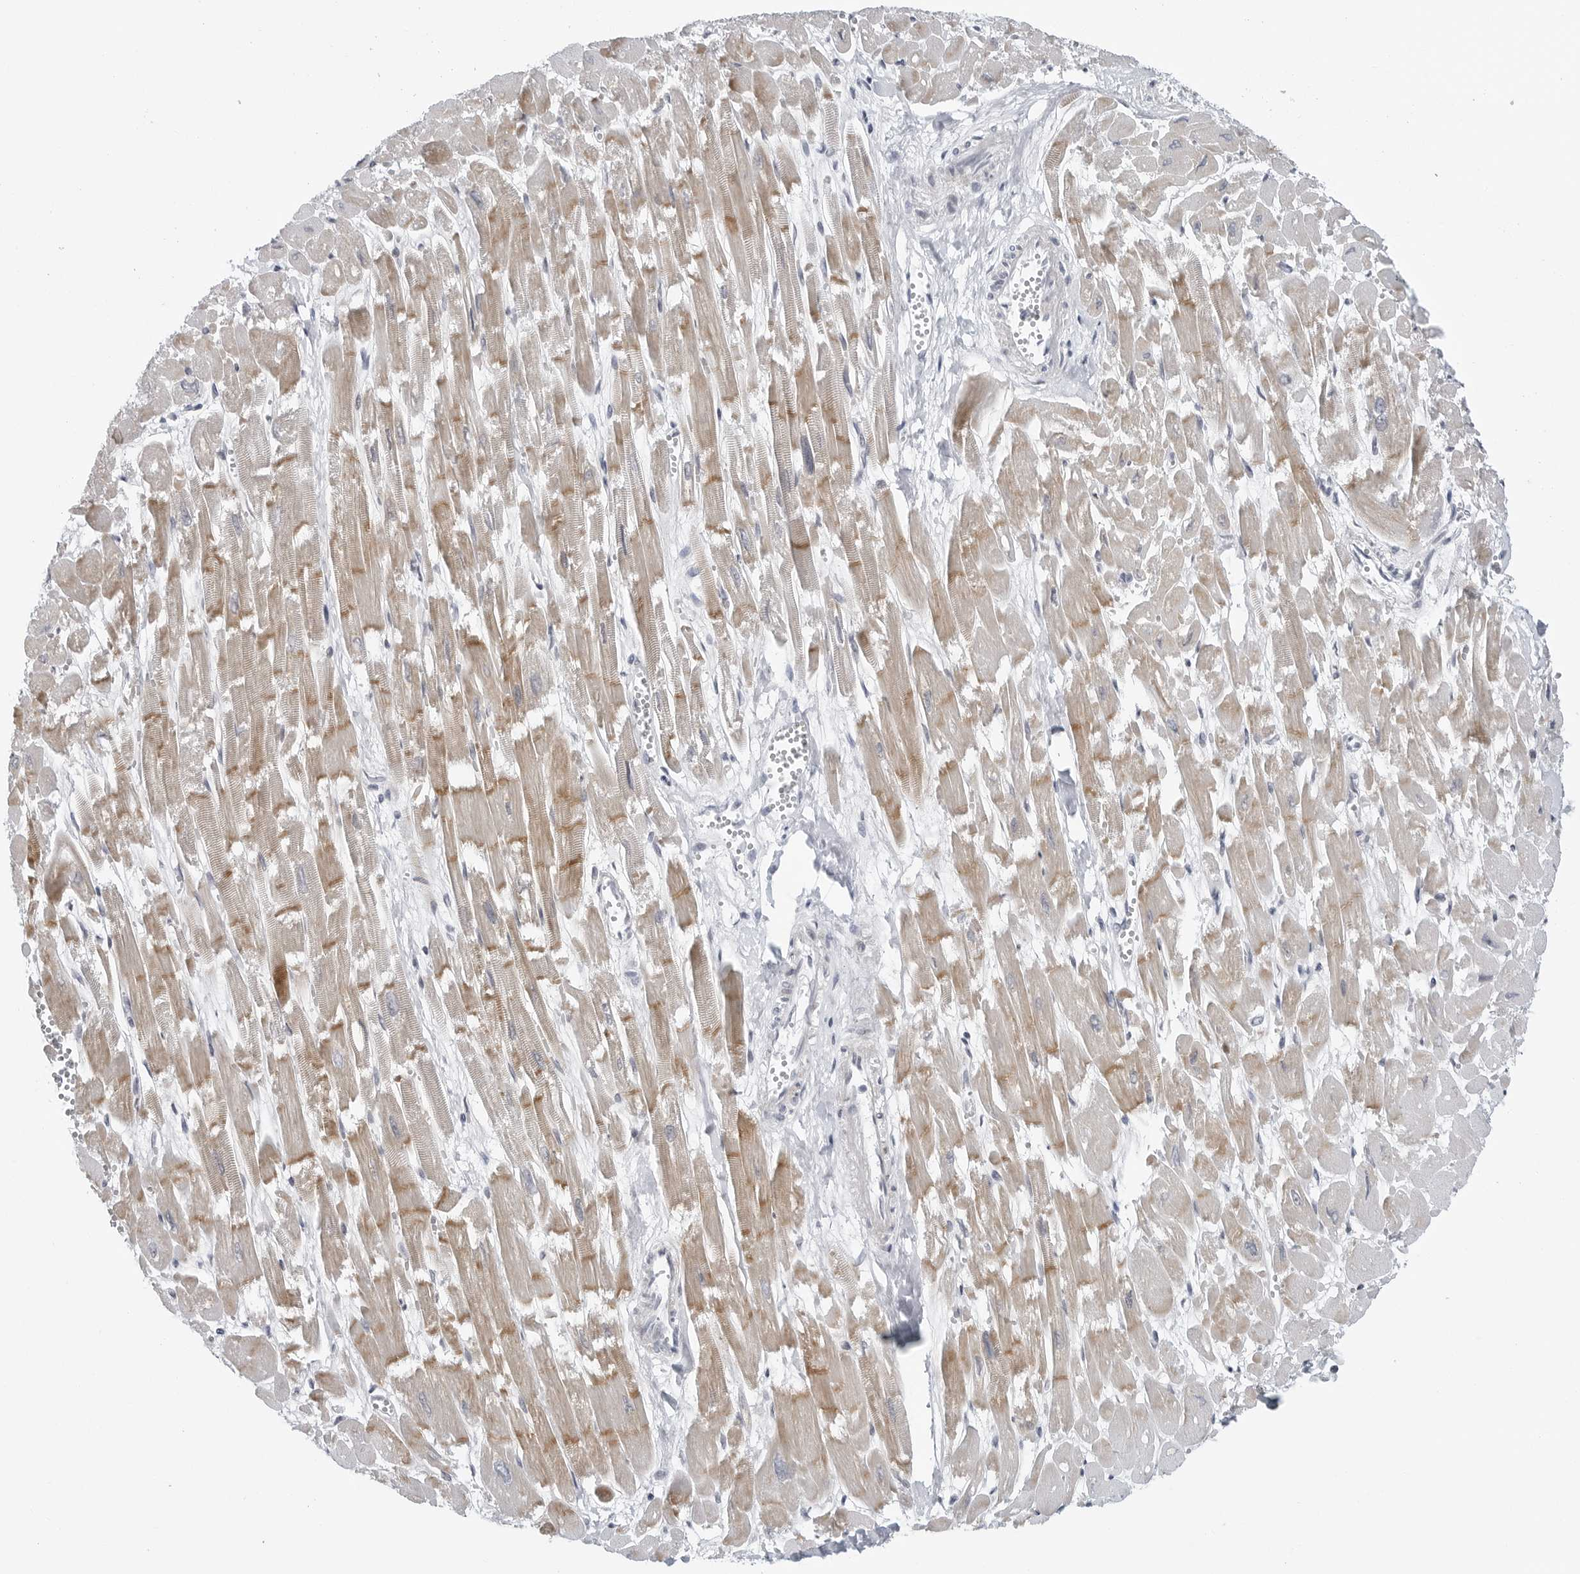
{"staining": {"intensity": "moderate", "quantity": ">75%", "location": "cytoplasmic/membranous"}, "tissue": "heart muscle", "cell_type": "Cardiomyocytes", "image_type": "normal", "snomed": [{"axis": "morphology", "description": "Normal tissue, NOS"}, {"axis": "topography", "description": "Heart"}], "caption": "A brown stain highlights moderate cytoplasmic/membranous staining of a protein in cardiomyocytes of benign heart muscle. (Brightfield microscopy of DAB IHC at high magnification).", "gene": "FAM135B", "patient": {"sex": "male", "age": 54}}